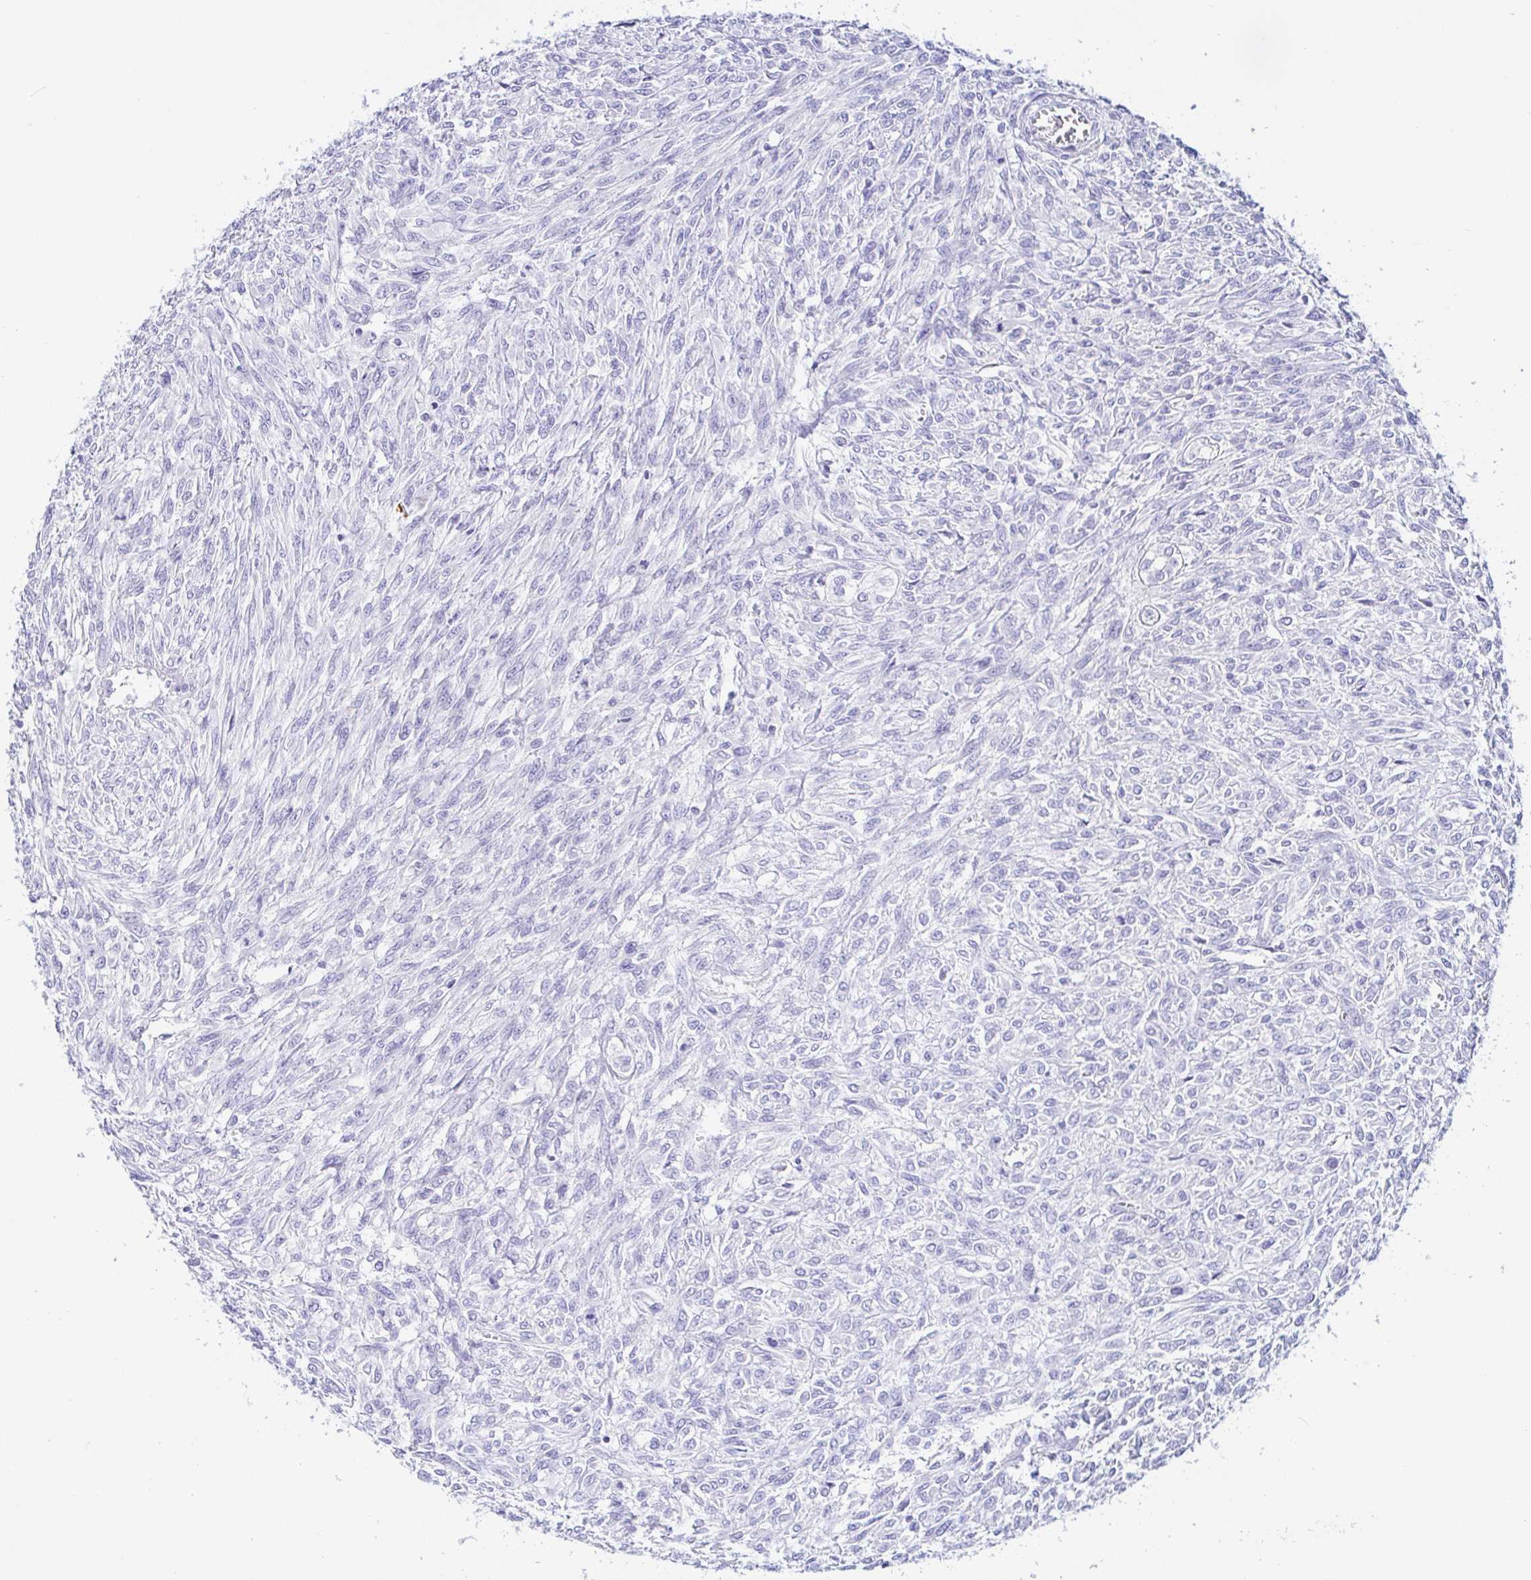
{"staining": {"intensity": "negative", "quantity": "none", "location": "none"}, "tissue": "renal cancer", "cell_type": "Tumor cells", "image_type": "cancer", "snomed": [{"axis": "morphology", "description": "Adenocarcinoma, NOS"}, {"axis": "topography", "description": "Kidney"}], "caption": "This is an IHC micrograph of renal cancer (adenocarcinoma). There is no positivity in tumor cells.", "gene": "PINLYP", "patient": {"sex": "male", "age": 58}}